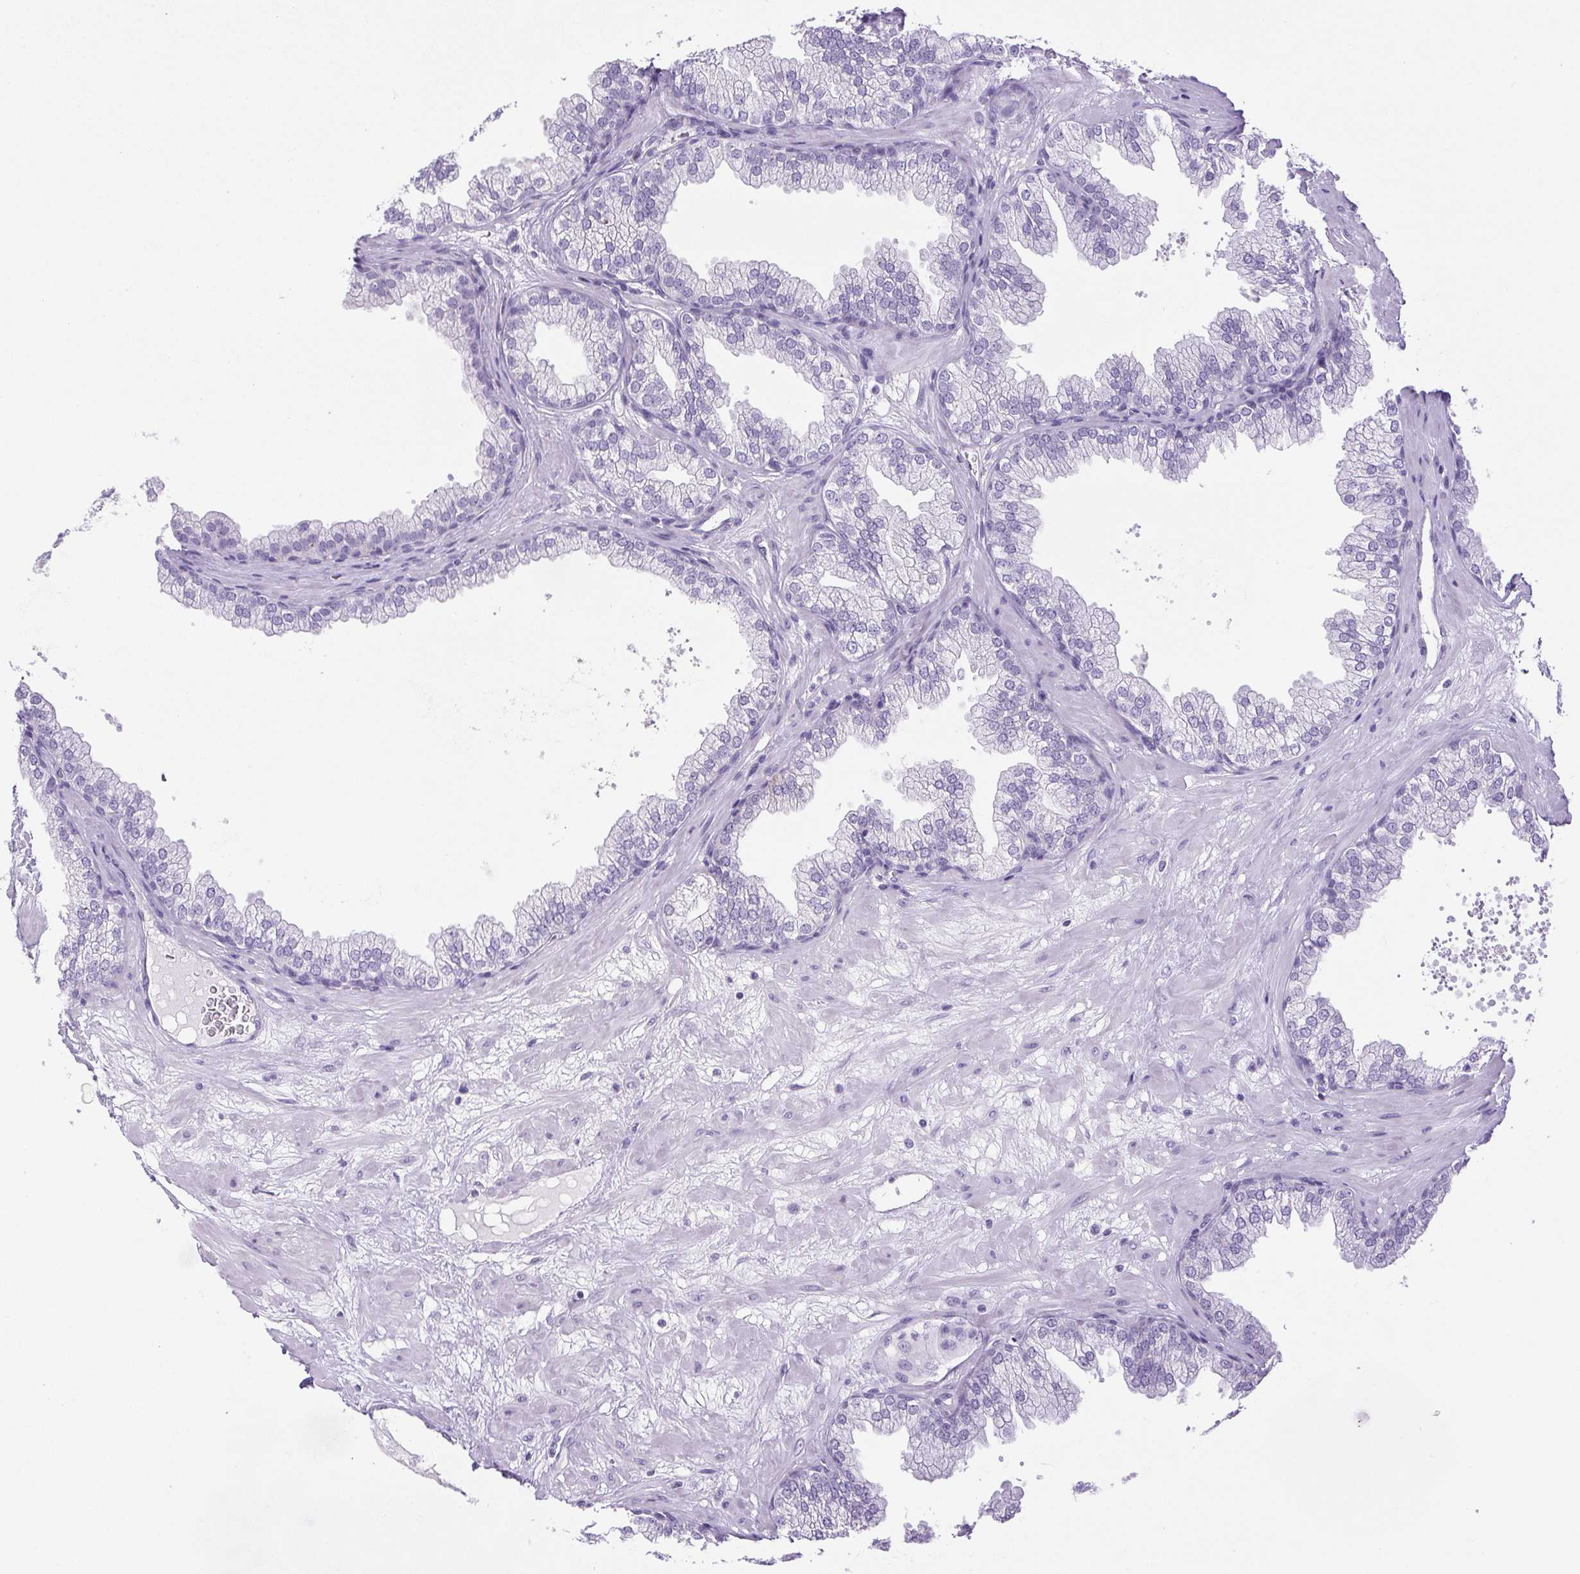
{"staining": {"intensity": "negative", "quantity": "none", "location": "none"}, "tissue": "prostate", "cell_type": "Glandular cells", "image_type": "normal", "snomed": [{"axis": "morphology", "description": "Normal tissue, NOS"}, {"axis": "topography", "description": "Prostate"}], "caption": "Immunohistochemical staining of unremarkable prostate exhibits no significant staining in glandular cells.", "gene": "HLA", "patient": {"sex": "male", "age": 37}}